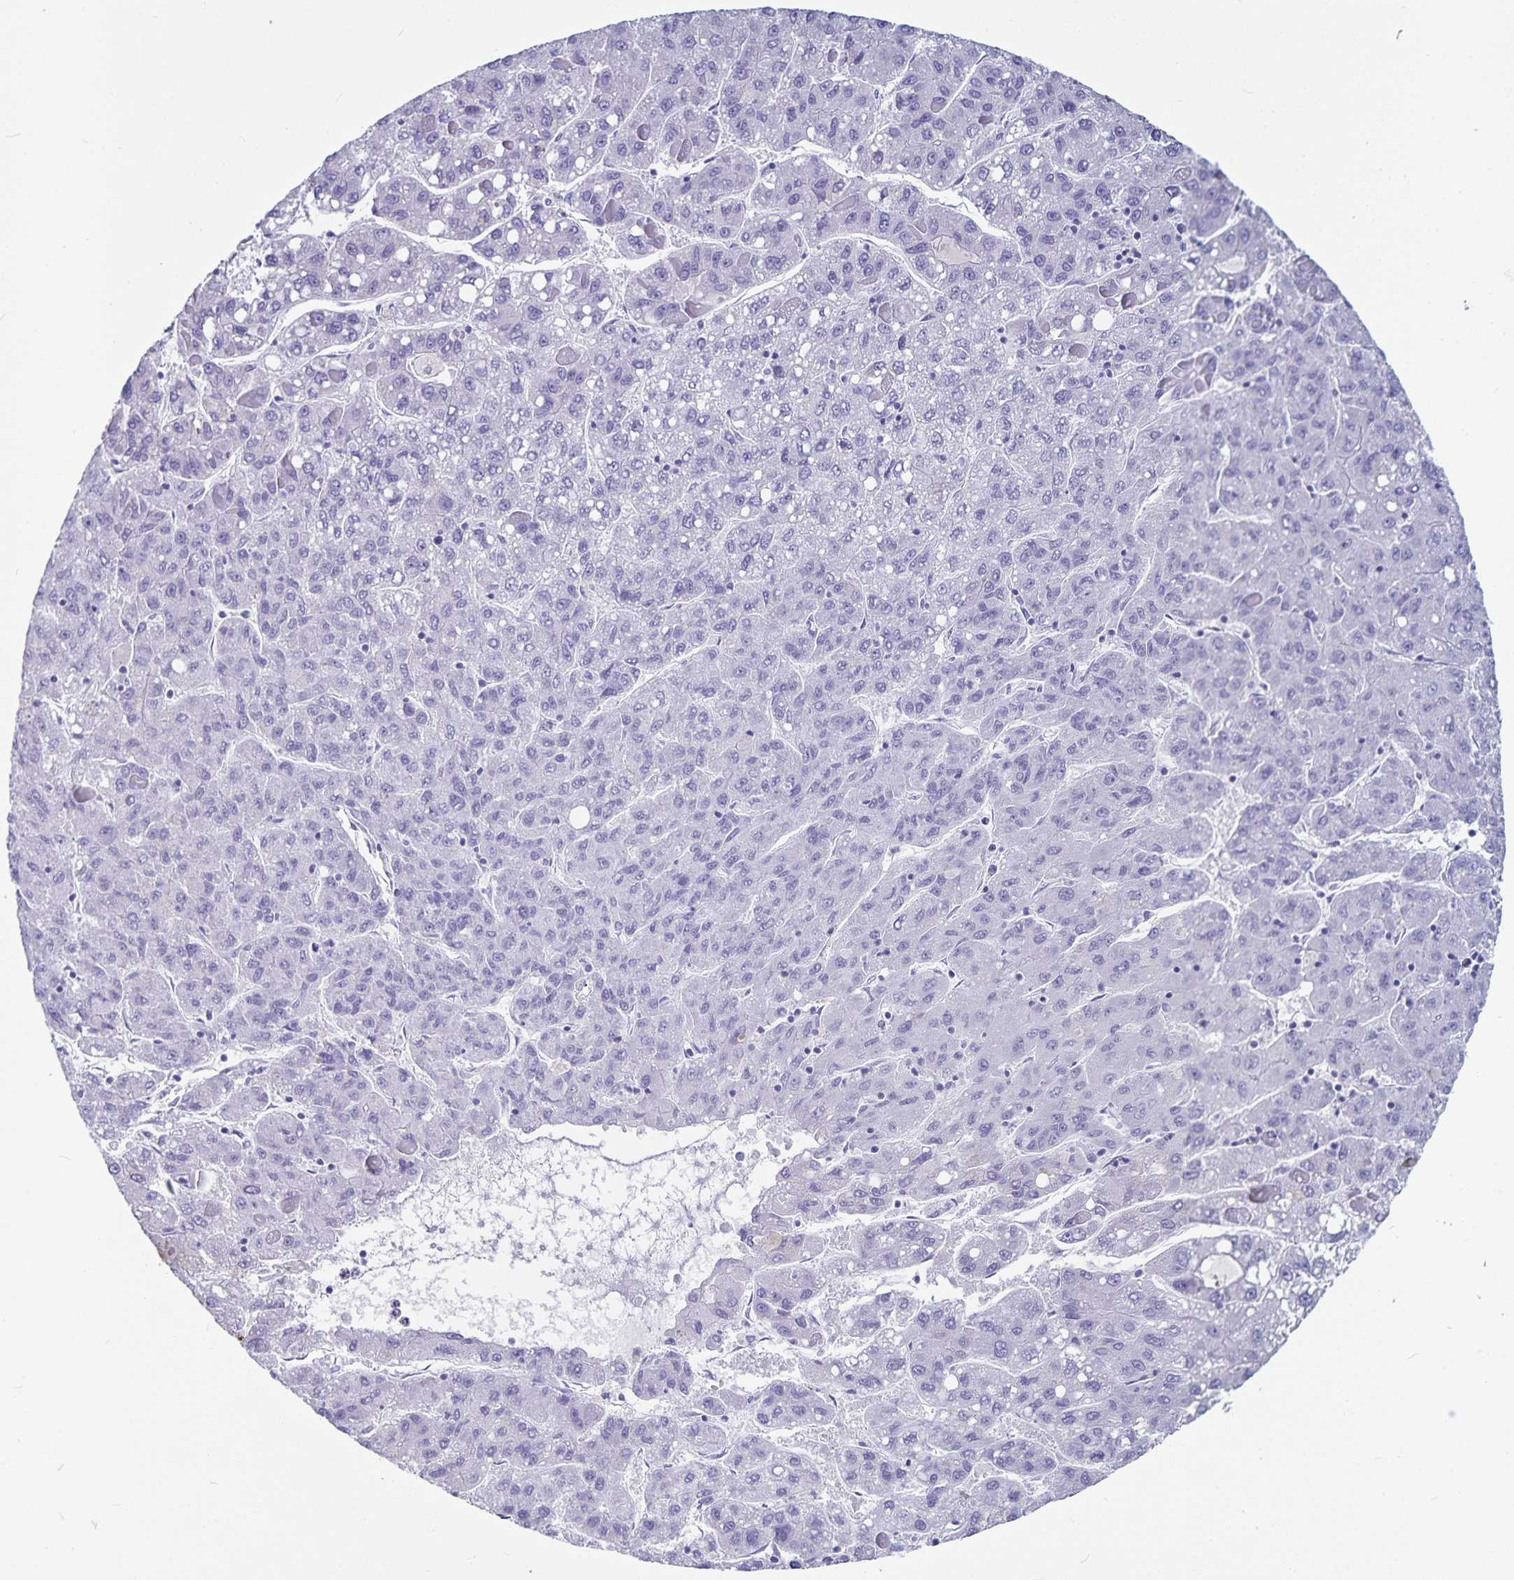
{"staining": {"intensity": "negative", "quantity": "none", "location": "none"}, "tissue": "liver cancer", "cell_type": "Tumor cells", "image_type": "cancer", "snomed": [{"axis": "morphology", "description": "Carcinoma, Hepatocellular, NOS"}, {"axis": "topography", "description": "Liver"}], "caption": "DAB immunohistochemical staining of human liver cancer (hepatocellular carcinoma) shows no significant positivity in tumor cells.", "gene": "PLAC1", "patient": {"sex": "female", "age": 82}}